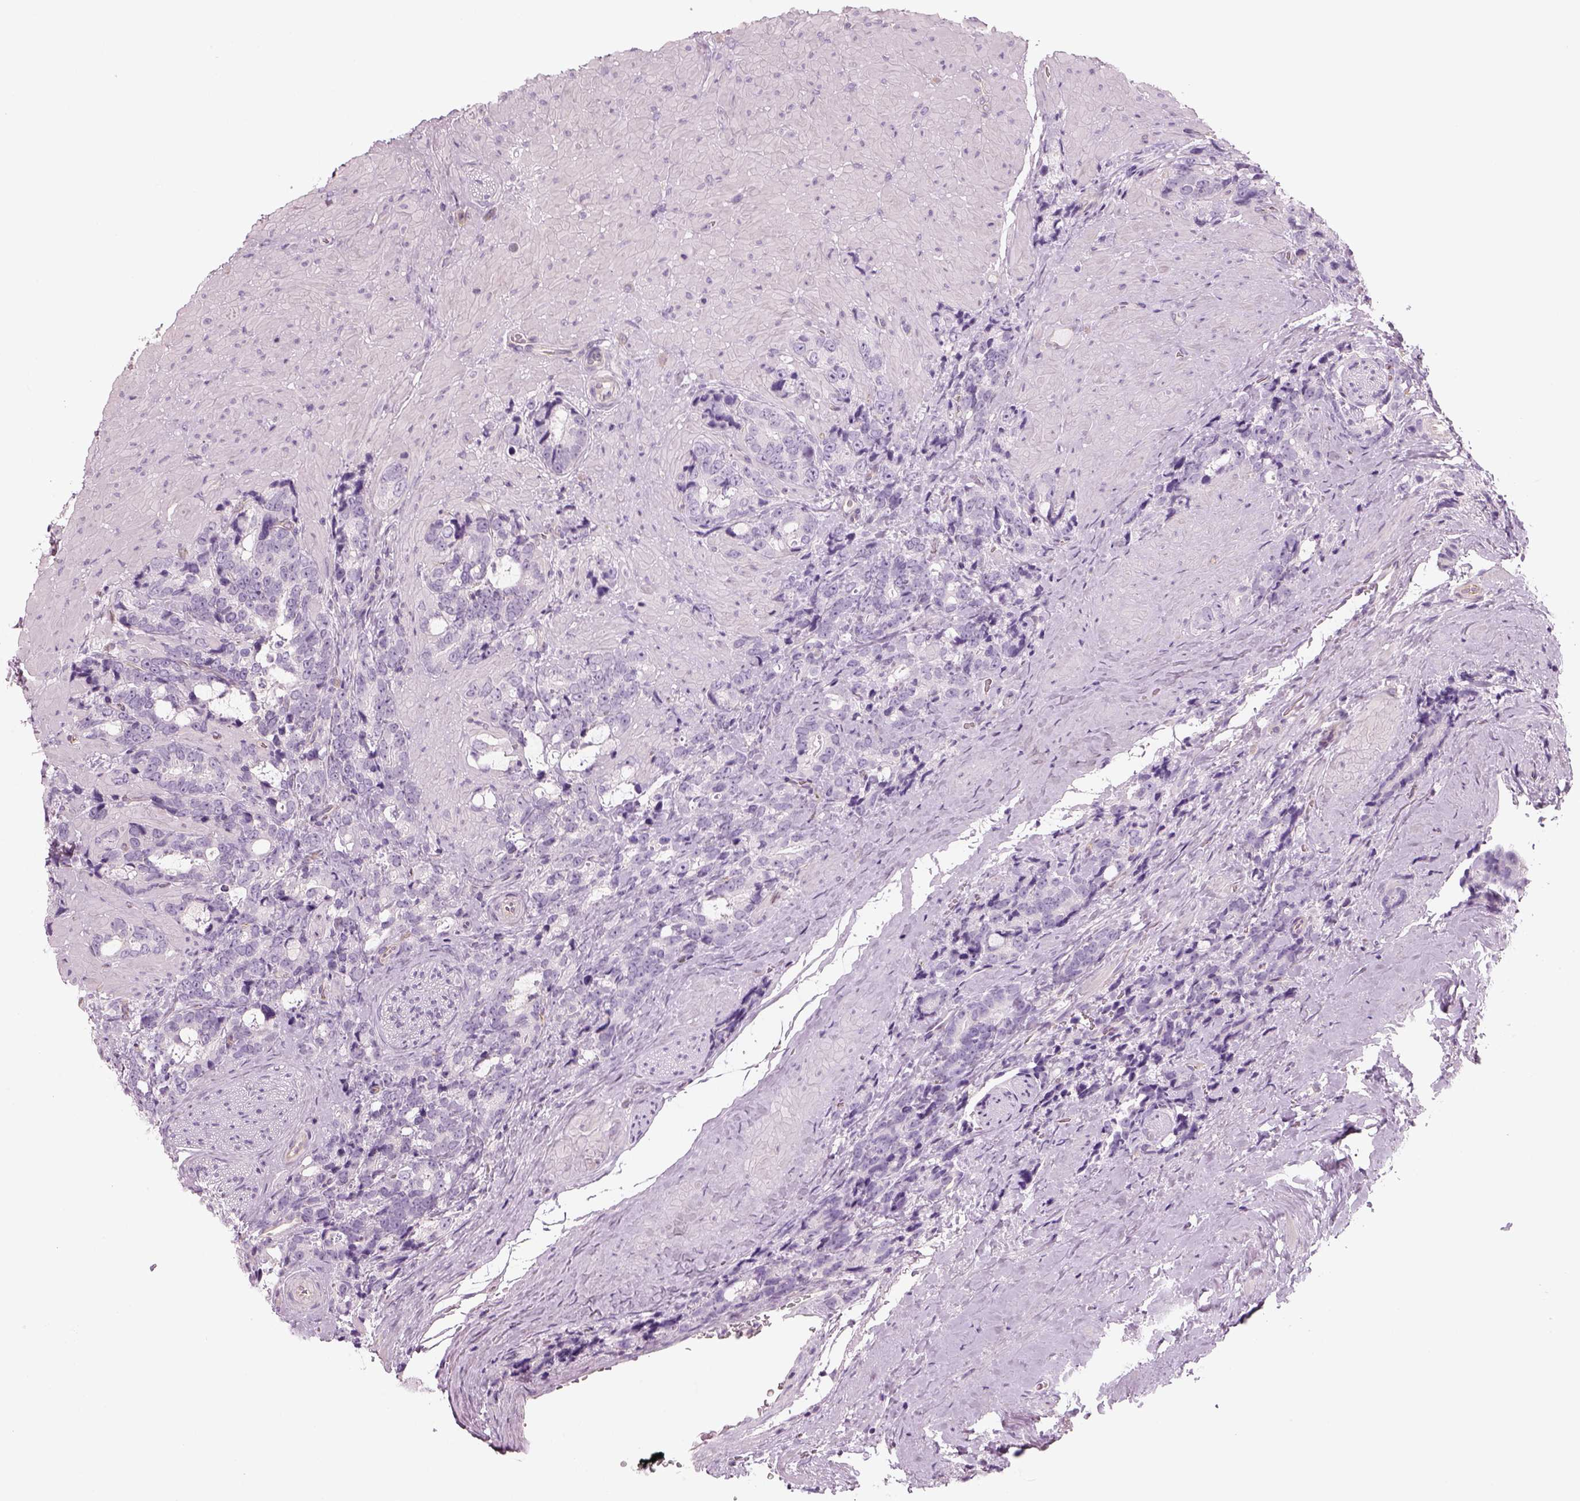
{"staining": {"intensity": "negative", "quantity": "none", "location": "none"}, "tissue": "prostate cancer", "cell_type": "Tumor cells", "image_type": "cancer", "snomed": [{"axis": "morphology", "description": "Adenocarcinoma, High grade"}, {"axis": "topography", "description": "Prostate"}], "caption": "A histopathology image of human prostate cancer (high-grade adenocarcinoma) is negative for staining in tumor cells. The staining was performed using DAB (3,3'-diaminobenzidine) to visualize the protein expression in brown, while the nuclei were stained in blue with hematoxylin (Magnification: 20x).", "gene": "SLC1A7", "patient": {"sex": "male", "age": 74}}